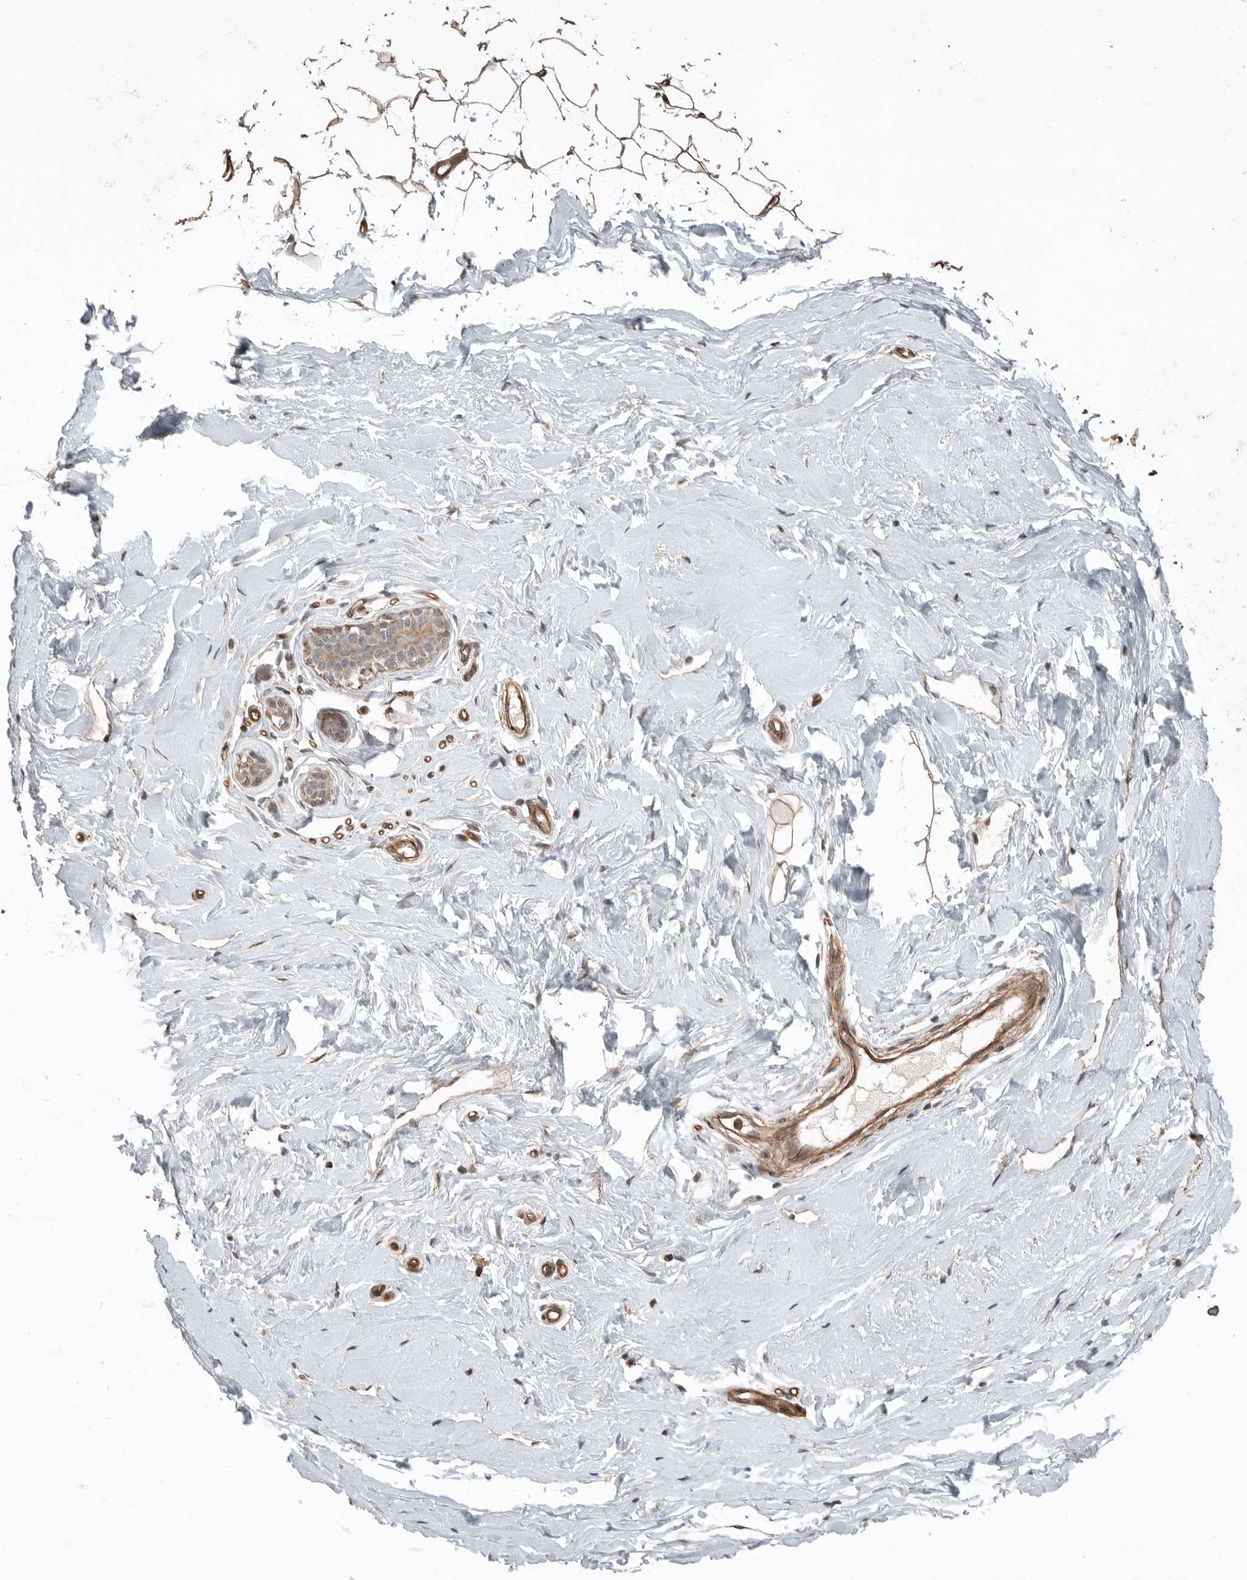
{"staining": {"intensity": "moderate", "quantity": "25%-75%", "location": "cytoplasmic/membranous"}, "tissue": "breast", "cell_type": "Adipocytes", "image_type": "normal", "snomed": [{"axis": "morphology", "description": "Normal tissue, NOS"}, {"axis": "topography", "description": "Breast"}], "caption": "Brown immunohistochemical staining in normal human breast exhibits moderate cytoplasmic/membranous positivity in about 25%-75% of adipocytes.", "gene": "PEAK1", "patient": {"sex": "female", "age": 23}}